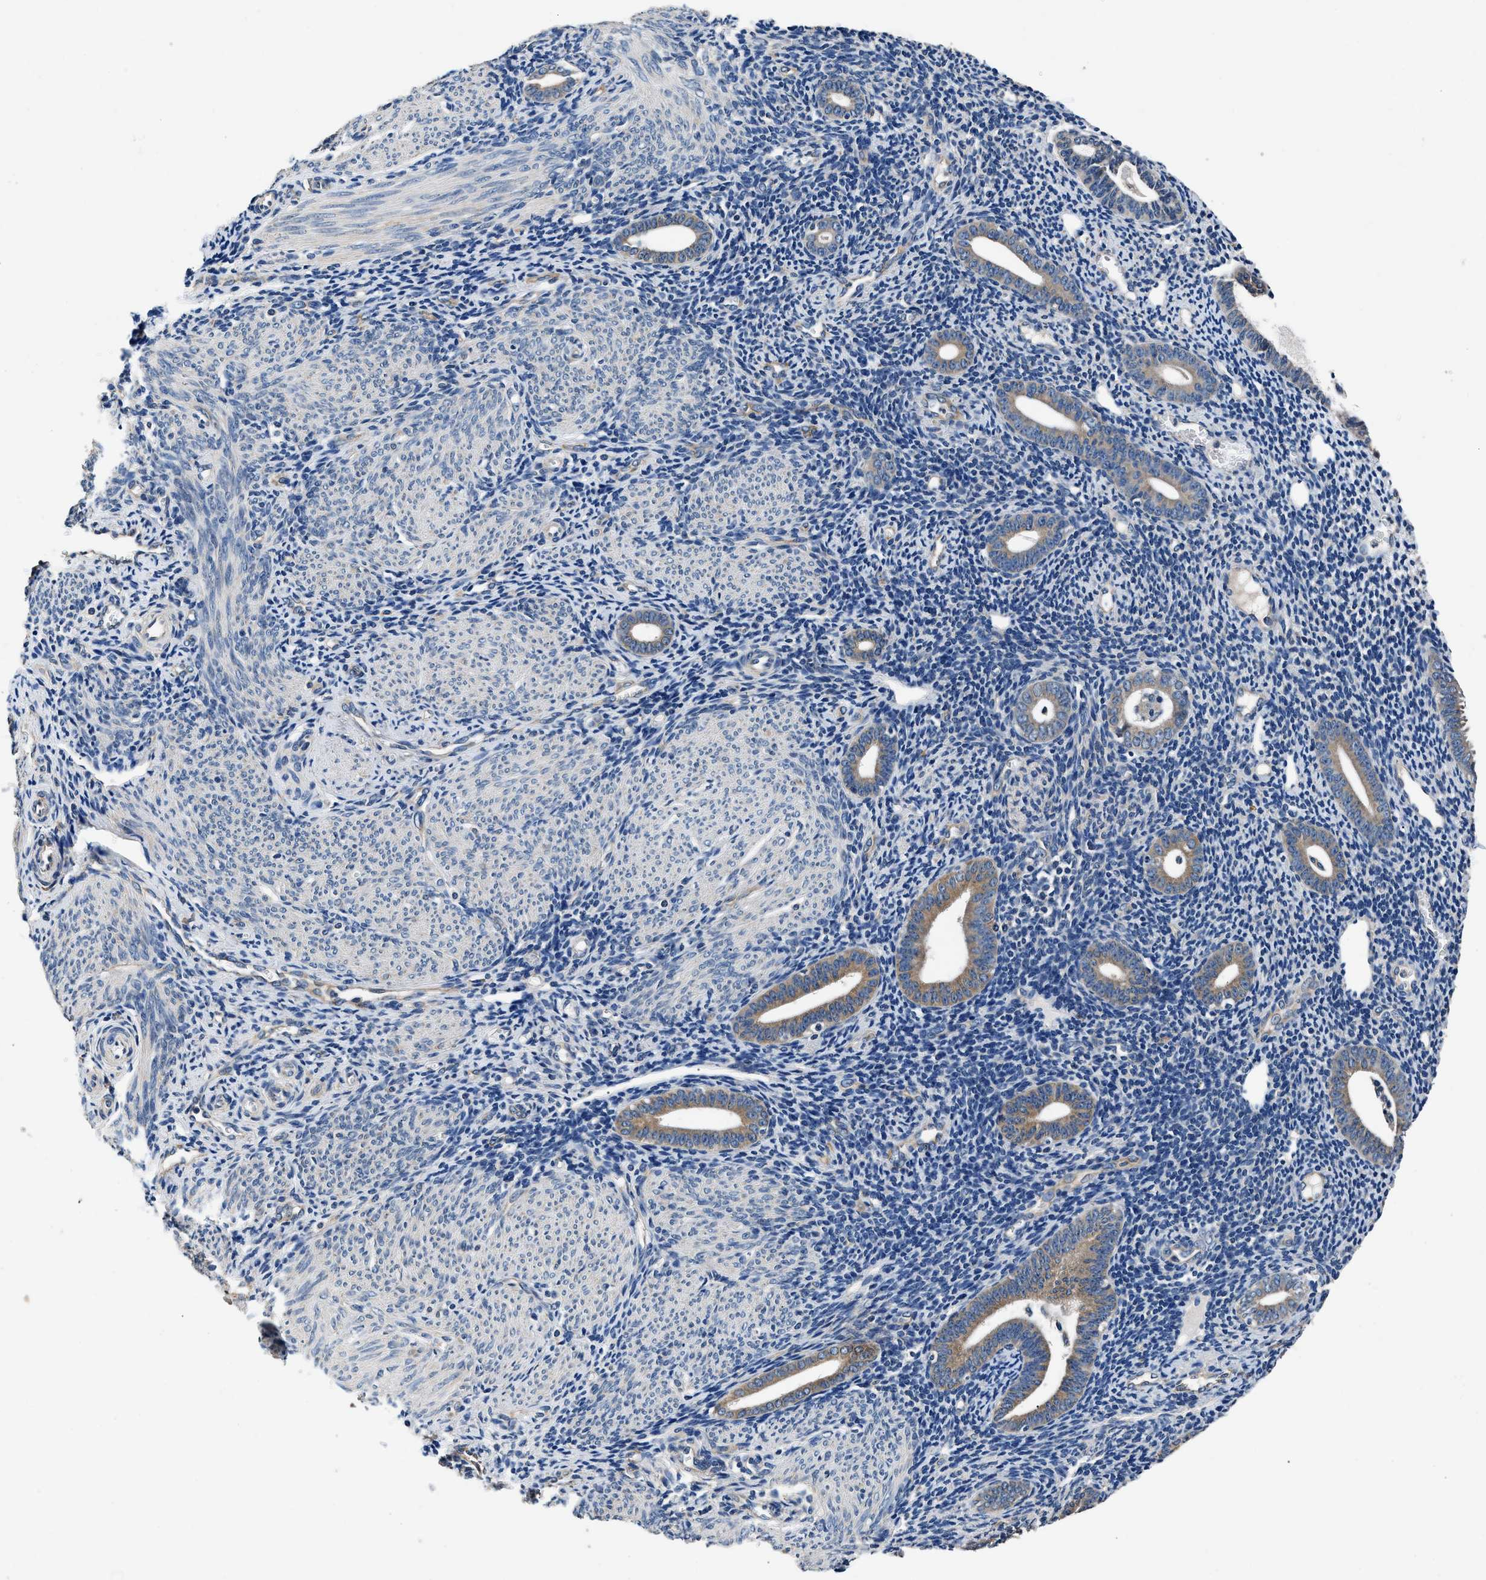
{"staining": {"intensity": "weak", "quantity": "<25%", "location": "cytoplasmic/membranous"}, "tissue": "endometrium", "cell_type": "Cells in endometrial stroma", "image_type": "normal", "snomed": [{"axis": "morphology", "description": "Normal tissue, NOS"}, {"axis": "topography", "description": "Endometrium"}], "caption": "The micrograph shows no significant positivity in cells in endometrial stroma of endometrium. Nuclei are stained in blue.", "gene": "DHRS7B", "patient": {"sex": "female", "age": 50}}